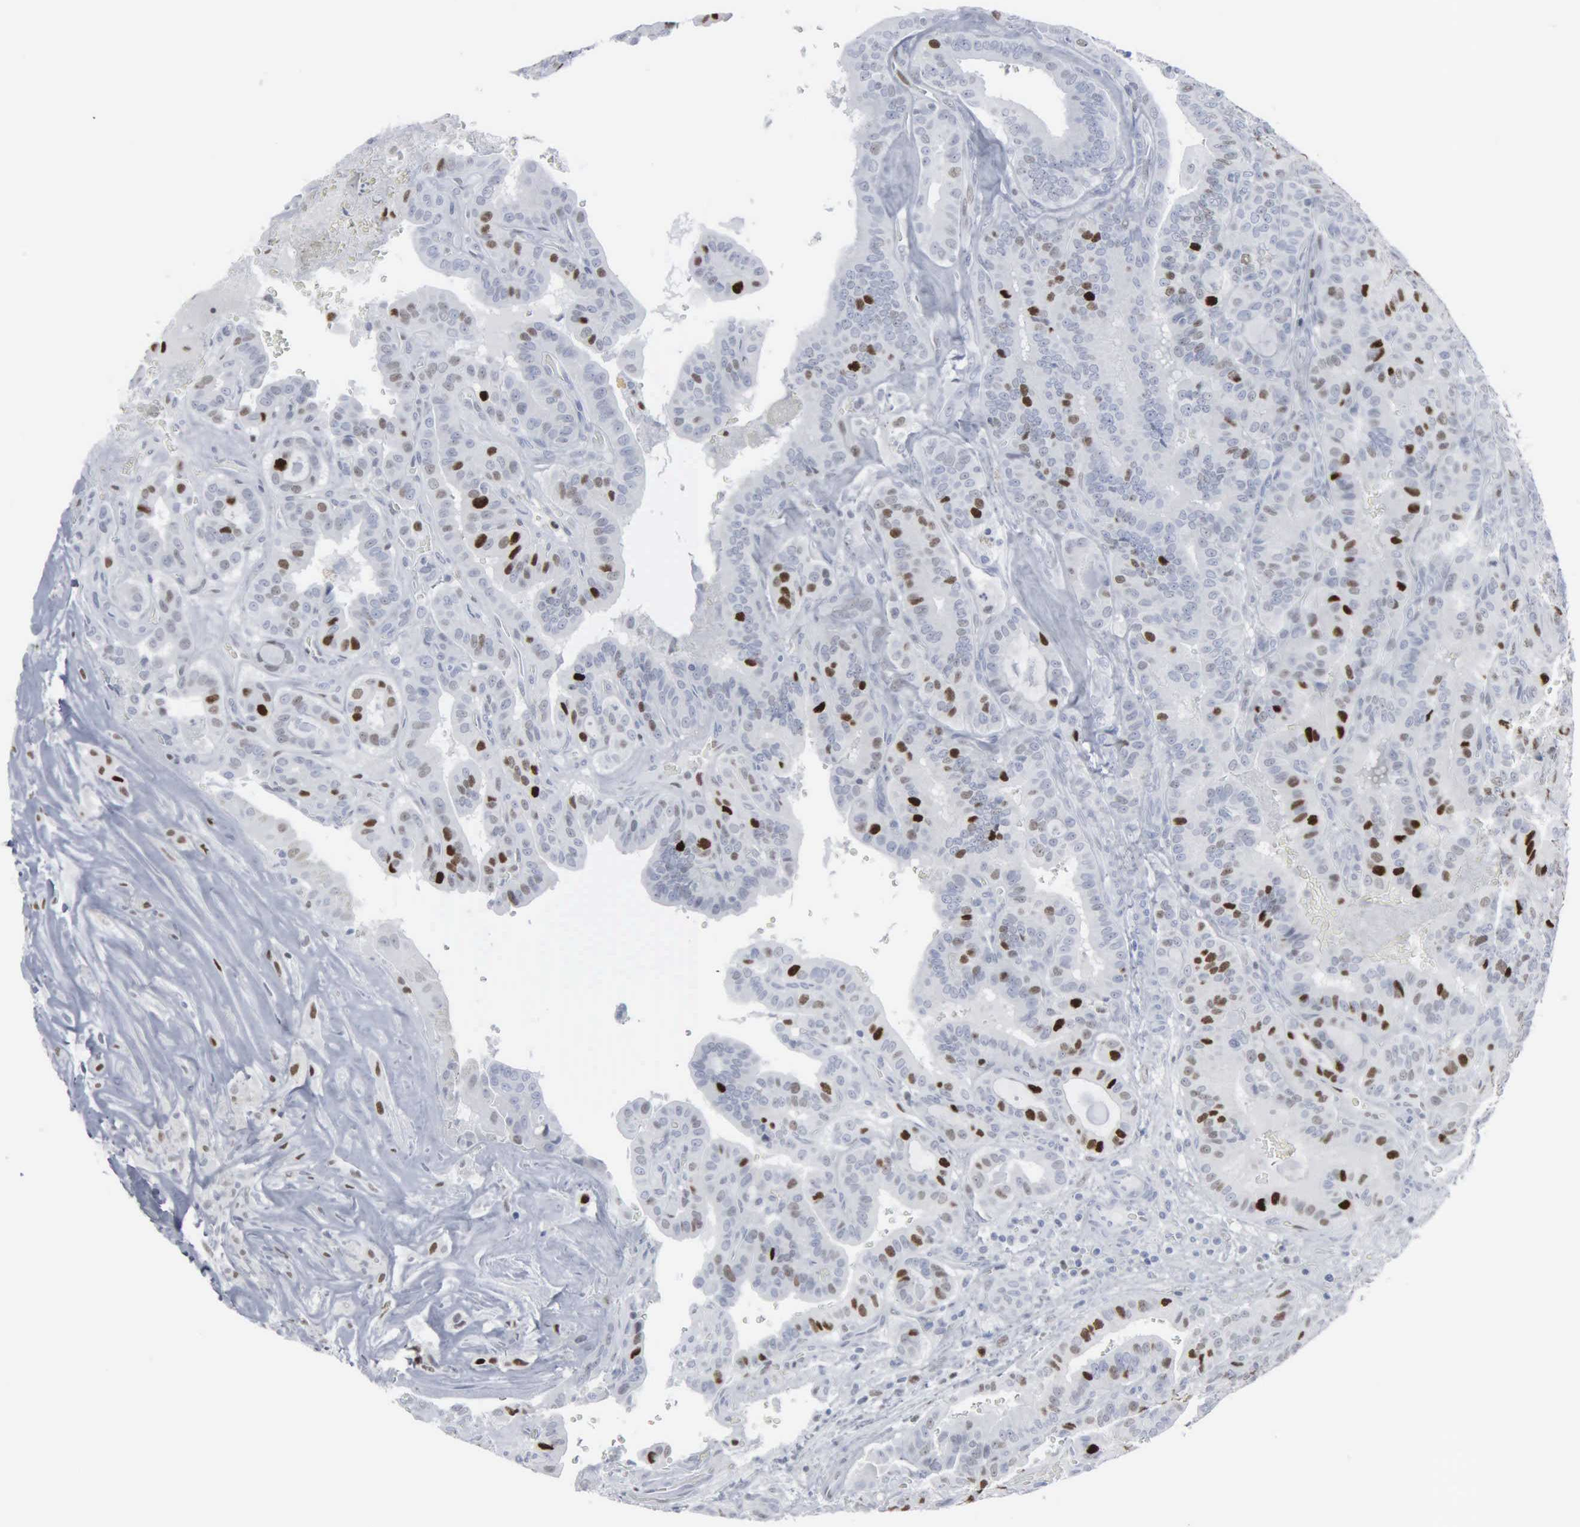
{"staining": {"intensity": "moderate", "quantity": "<25%", "location": "nuclear"}, "tissue": "thyroid cancer", "cell_type": "Tumor cells", "image_type": "cancer", "snomed": [{"axis": "morphology", "description": "Papillary adenocarcinoma, NOS"}, {"axis": "topography", "description": "Thyroid gland"}], "caption": "Thyroid papillary adenocarcinoma was stained to show a protein in brown. There is low levels of moderate nuclear positivity in about <25% of tumor cells. The staining is performed using DAB (3,3'-diaminobenzidine) brown chromogen to label protein expression. The nuclei are counter-stained blue using hematoxylin.", "gene": "CCND3", "patient": {"sex": "male", "age": 87}}